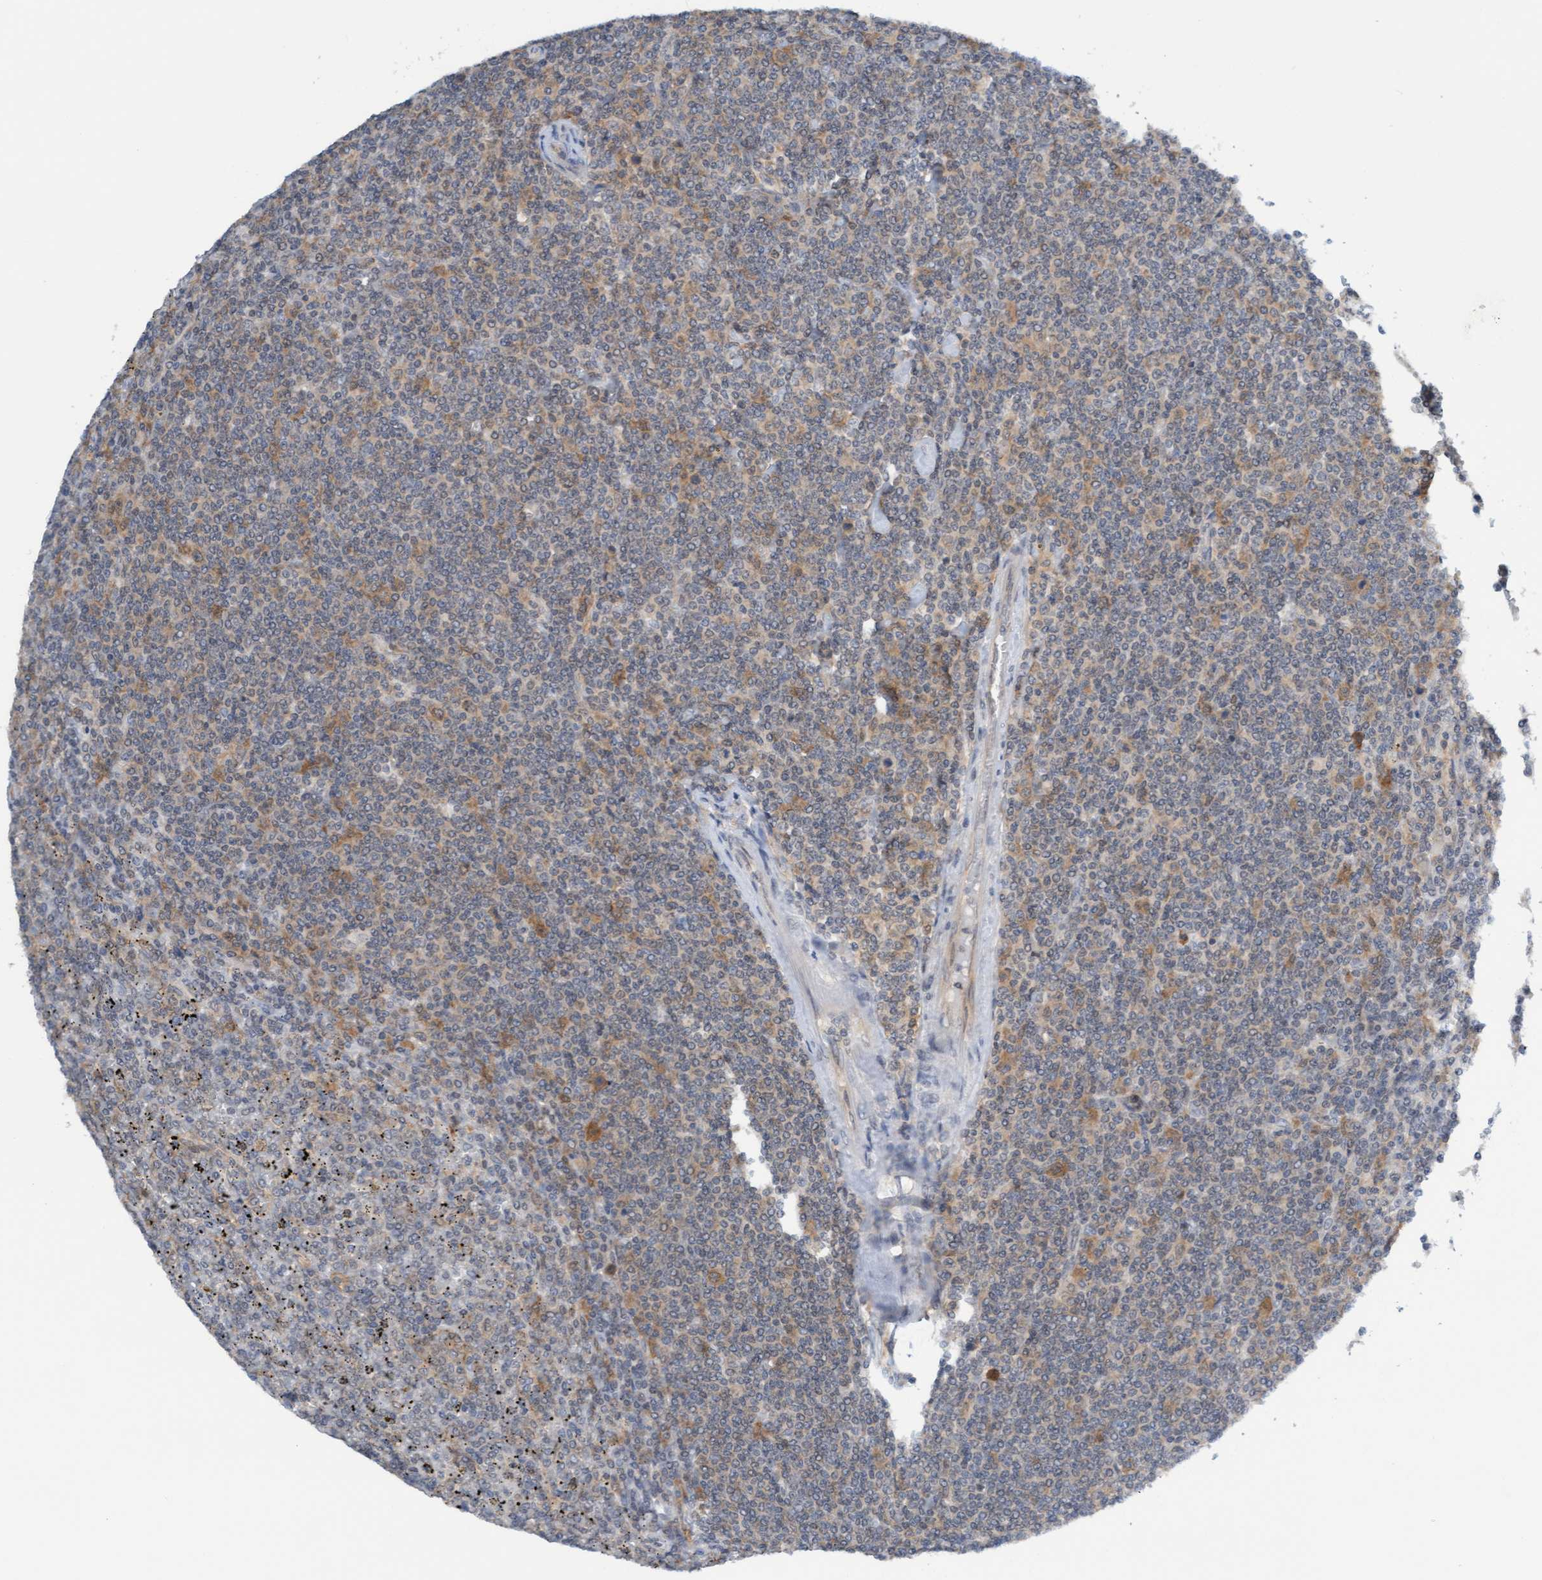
{"staining": {"intensity": "moderate", "quantity": "<25%", "location": "cytoplasmic/membranous"}, "tissue": "lymphoma", "cell_type": "Tumor cells", "image_type": "cancer", "snomed": [{"axis": "morphology", "description": "Malignant lymphoma, non-Hodgkin's type, Low grade"}, {"axis": "topography", "description": "Spleen"}], "caption": "Lymphoma stained with DAB immunohistochemistry (IHC) displays low levels of moderate cytoplasmic/membranous staining in approximately <25% of tumor cells.", "gene": "AMZ2", "patient": {"sex": "female", "age": 19}}